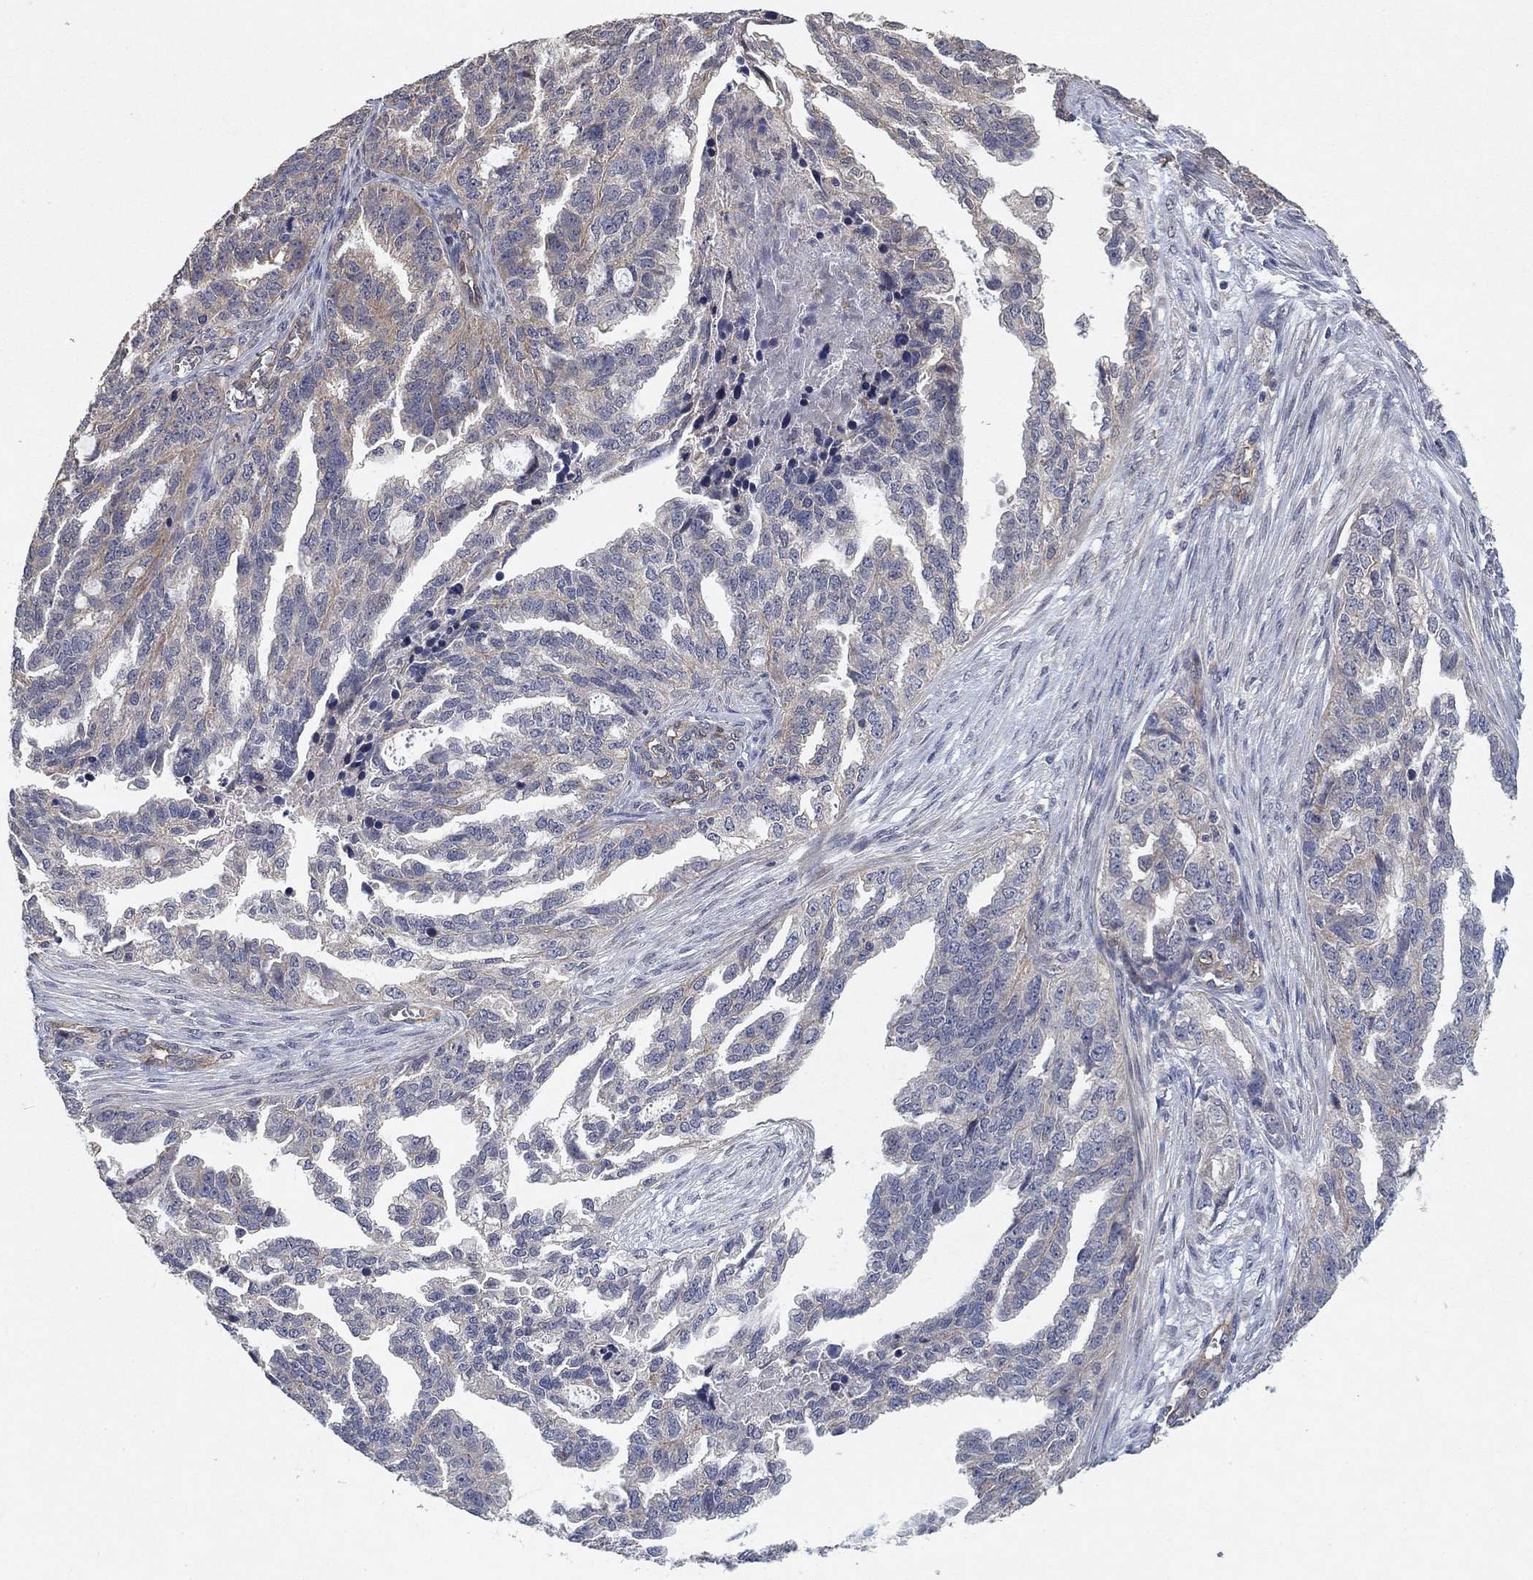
{"staining": {"intensity": "negative", "quantity": "none", "location": "none"}, "tissue": "ovarian cancer", "cell_type": "Tumor cells", "image_type": "cancer", "snomed": [{"axis": "morphology", "description": "Cystadenocarcinoma, serous, NOS"}, {"axis": "topography", "description": "Ovary"}], "caption": "Immunohistochemical staining of human ovarian cancer (serous cystadenocarcinoma) shows no significant positivity in tumor cells.", "gene": "MCUR1", "patient": {"sex": "female", "age": 51}}